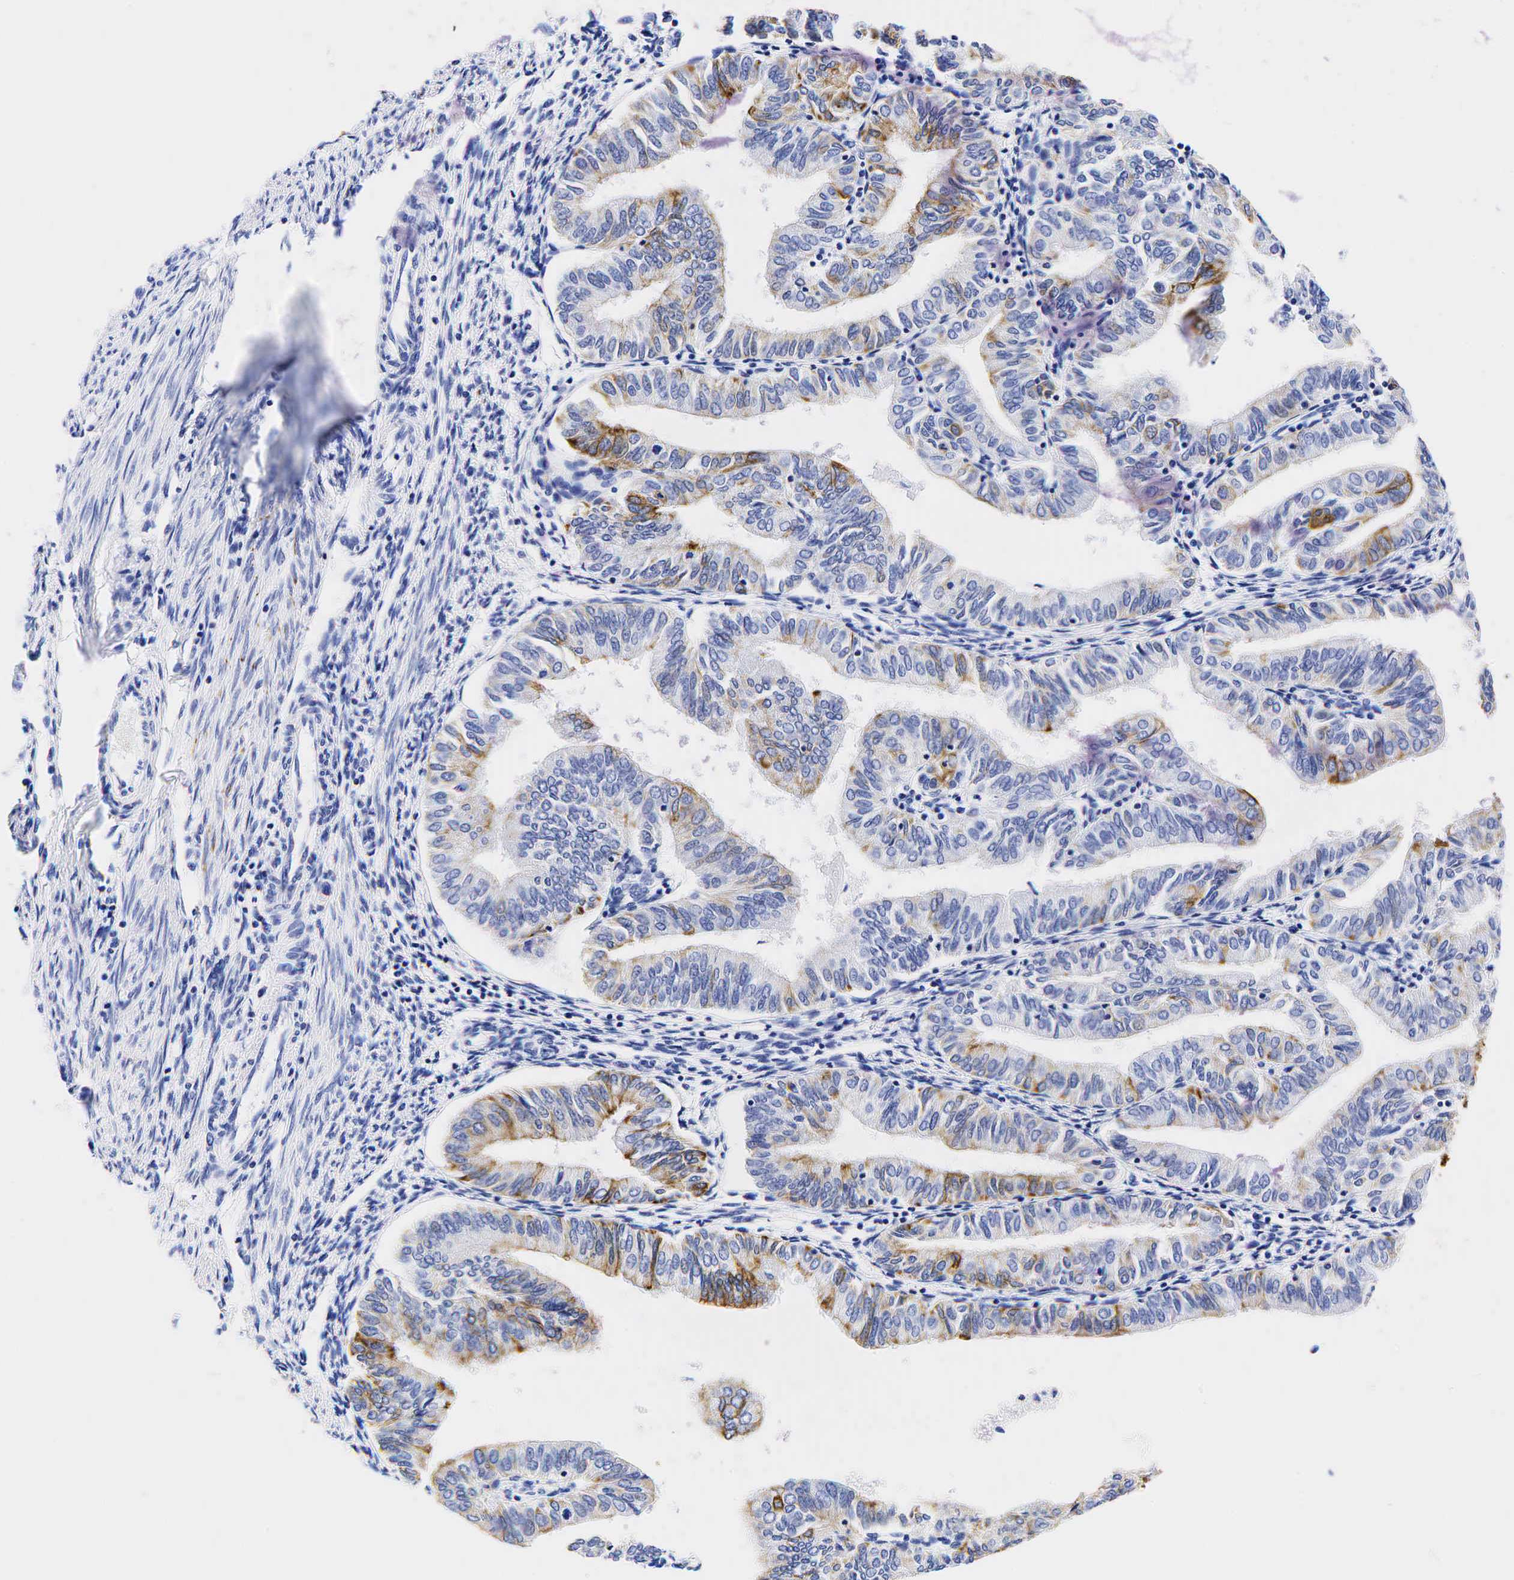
{"staining": {"intensity": "moderate", "quantity": "<25%", "location": "cytoplasmic/membranous"}, "tissue": "endometrial cancer", "cell_type": "Tumor cells", "image_type": "cancer", "snomed": [{"axis": "morphology", "description": "Adenocarcinoma, NOS"}, {"axis": "topography", "description": "Endometrium"}], "caption": "The immunohistochemical stain highlights moderate cytoplasmic/membranous expression in tumor cells of endometrial cancer tissue.", "gene": "KRT19", "patient": {"sex": "female", "age": 51}}